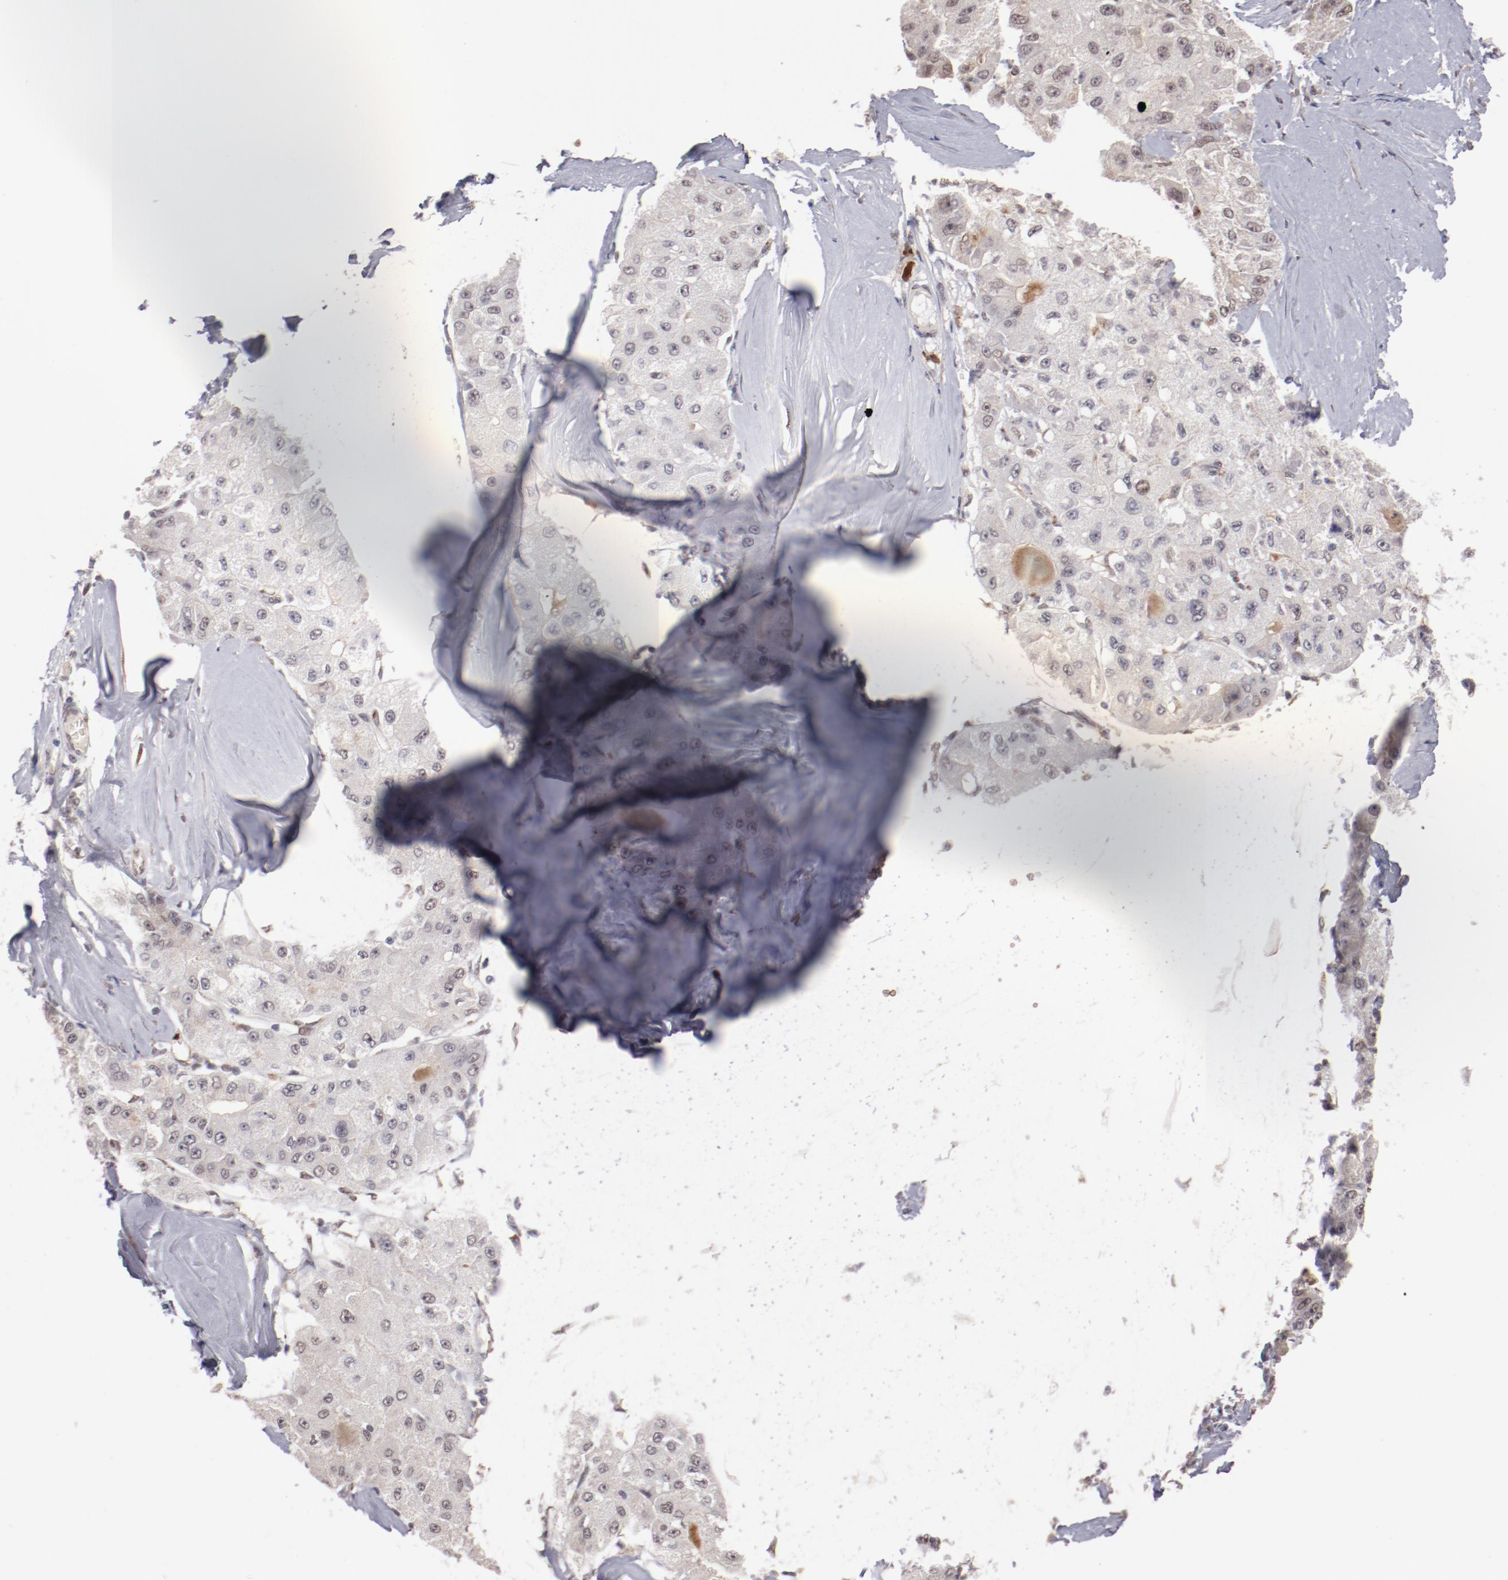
{"staining": {"intensity": "weak", "quantity": "25%-75%", "location": "cytoplasmic/membranous,nuclear"}, "tissue": "liver cancer", "cell_type": "Tumor cells", "image_type": "cancer", "snomed": [{"axis": "morphology", "description": "Carcinoma, Hepatocellular, NOS"}, {"axis": "topography", "description": "Liver"}], "caption": "Liver cancer was stained to show a protein in brown. There is low levels of weak cytoplasmic/membranous and nuclear staining in approximately 25%-75% of tumor cells.", "gene": "NFE2", "patient": {"sex": "male", "age": 80}}